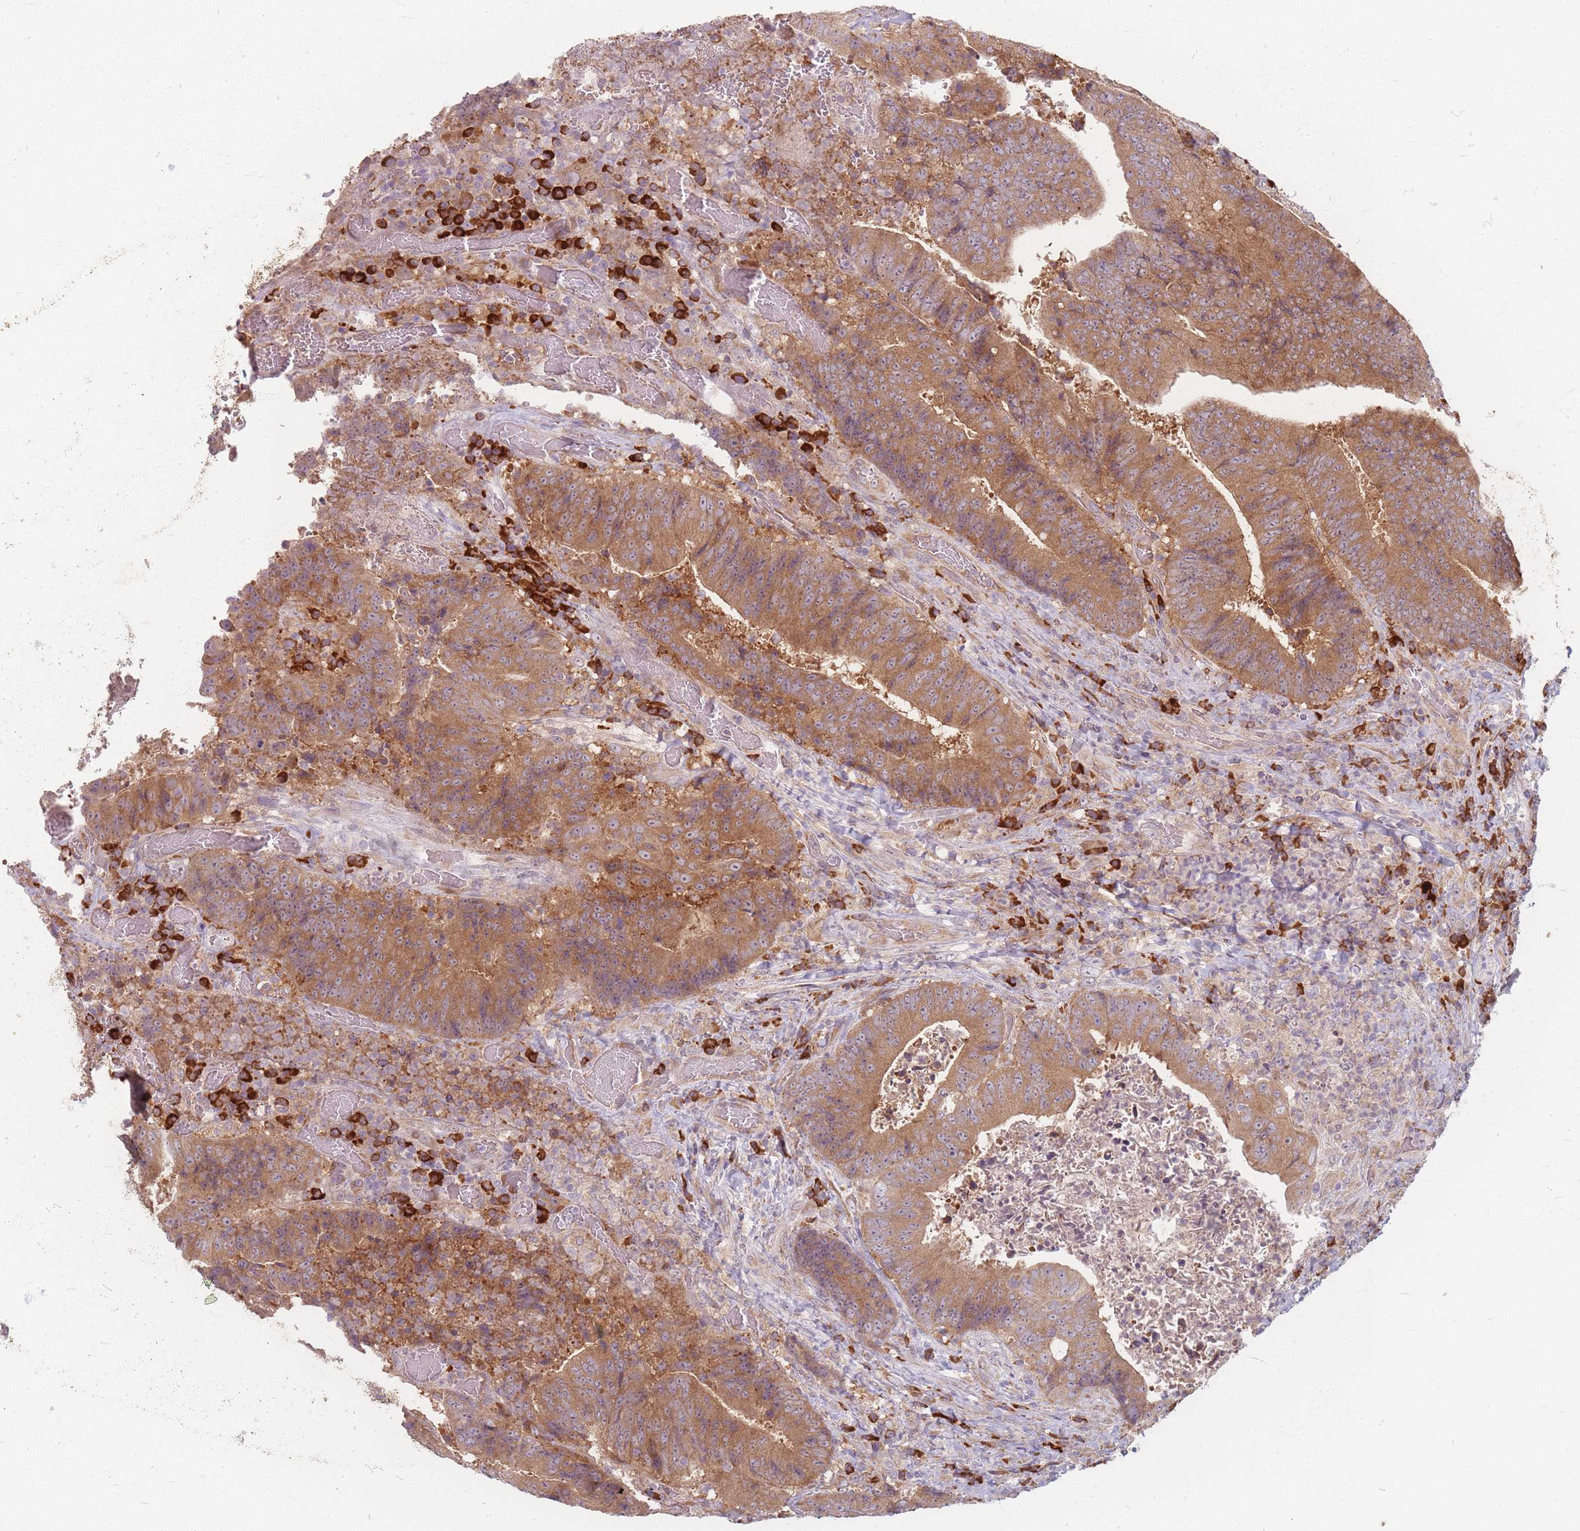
{"staining": {"intensity": "moderate", "quantity": ">75%", "location": "cytoplasmic/membranous"}, "tissue": "colorectal cancer", "cell_type": "Tumor cells", "image_type": "cancer", "snomed": [{"axis": "morphology", "description": "Adenocarcinoma, NOS"}, {"axis": "topography", "description": "Rectum"}], "caption": "Moderate cytoplasmic/membranous expression is seen in about >75% of tumor cells in colorectal cancer (adenocarcinoma).", "gene": "SMIM14", "patient": {"sex": "male", "age": 72}}